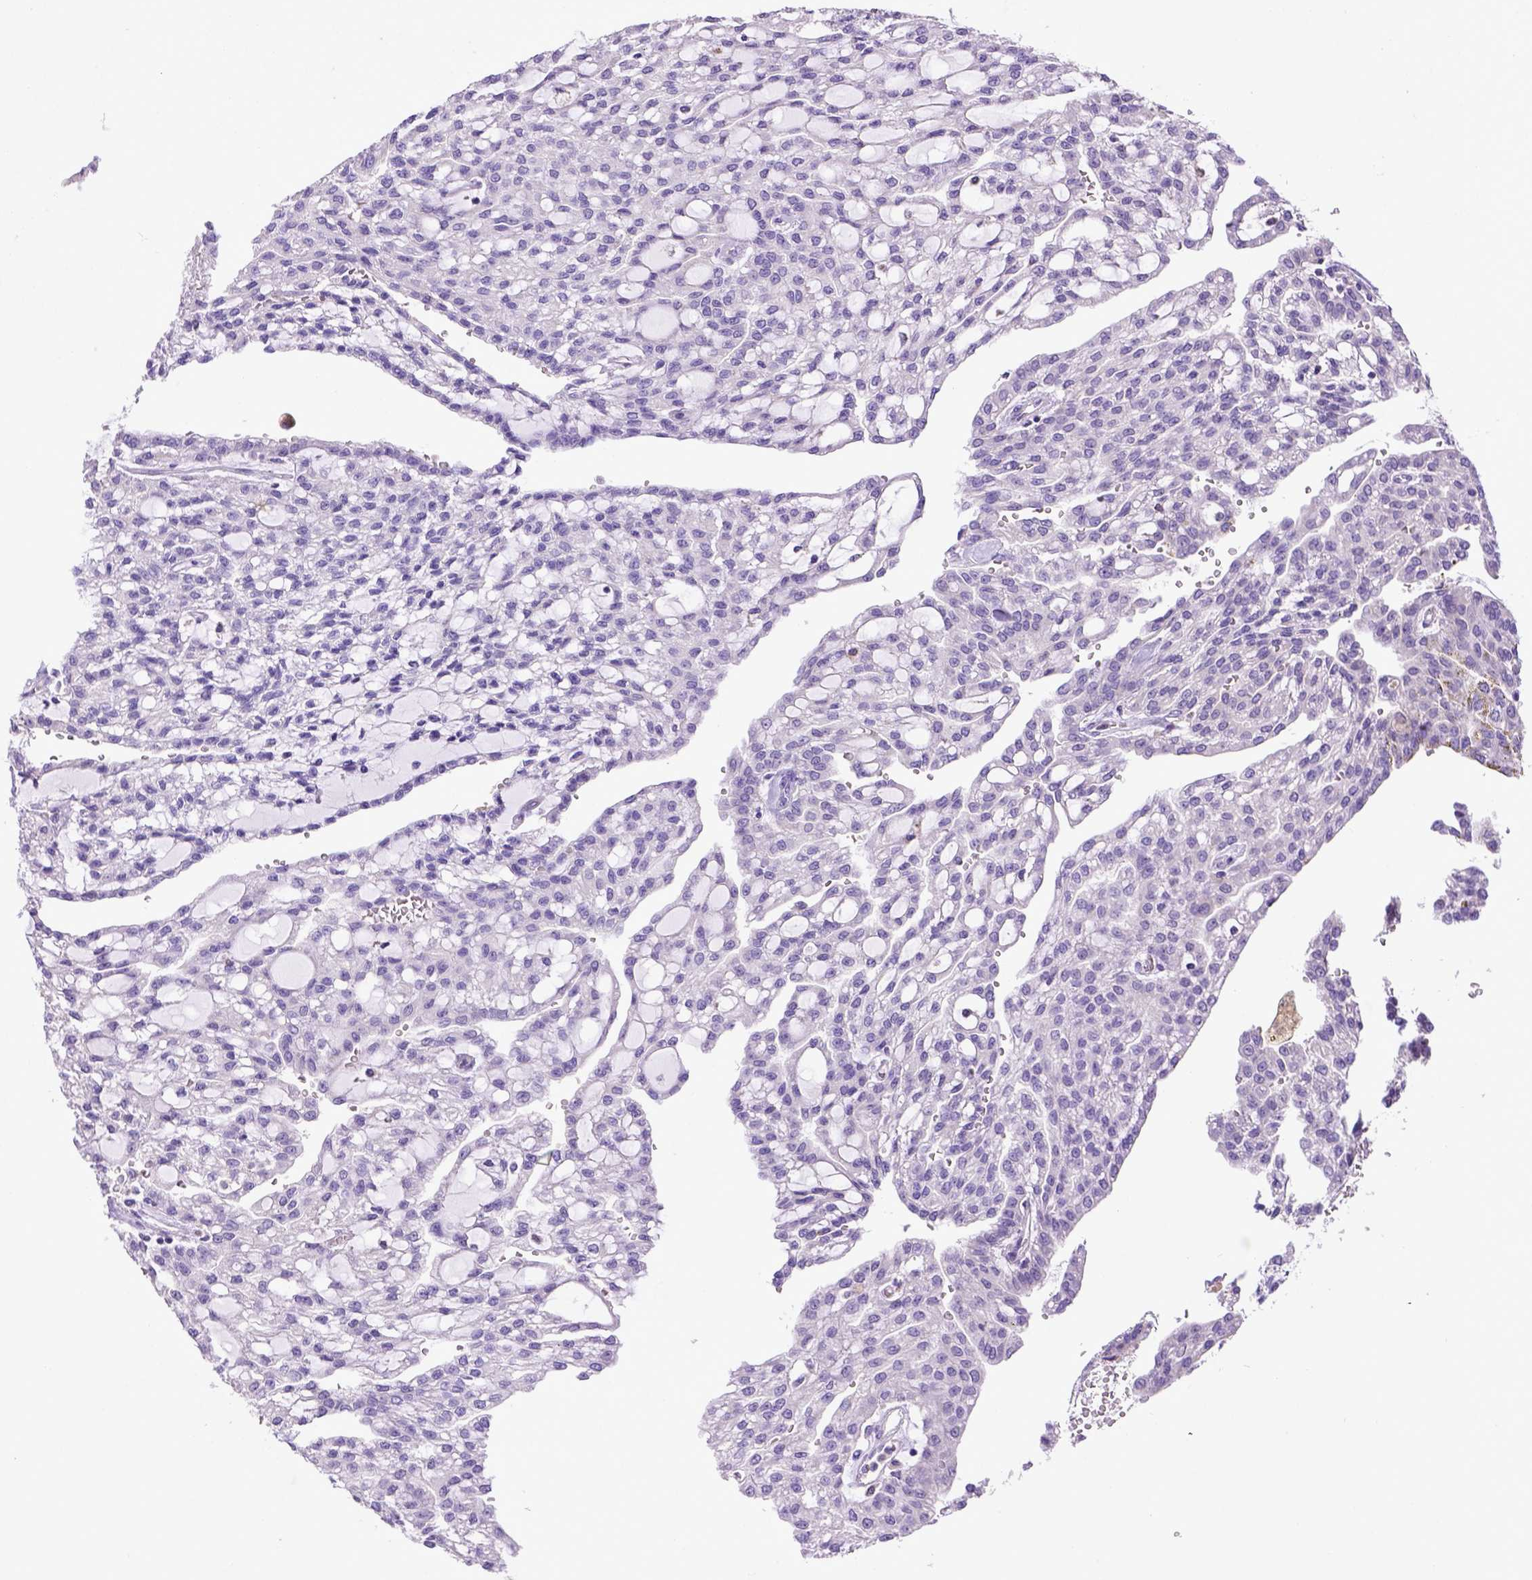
{"staining": {"intensity": "negative", "quantity": "none", "location": "none"}, "tissue": "renal cancer", "cell_type": "Tumor cells", "image_type": "cancer", "snomed": [{"axis": "morphology", "description": "Adenocarcinoma, NOS"}, {"axis": "topography", "description": "Kidney"}], "caption": "A high-resolution micrograph shows immunohistochemistry staining of renal cancer (adenocarcinoma), which shows no significant expression in tumor cells. (Immunohistochemistry, brightfield microscopy, high magnification).", "gene": "SPEF1", "patient": {"sex": "male", "age": 63}}